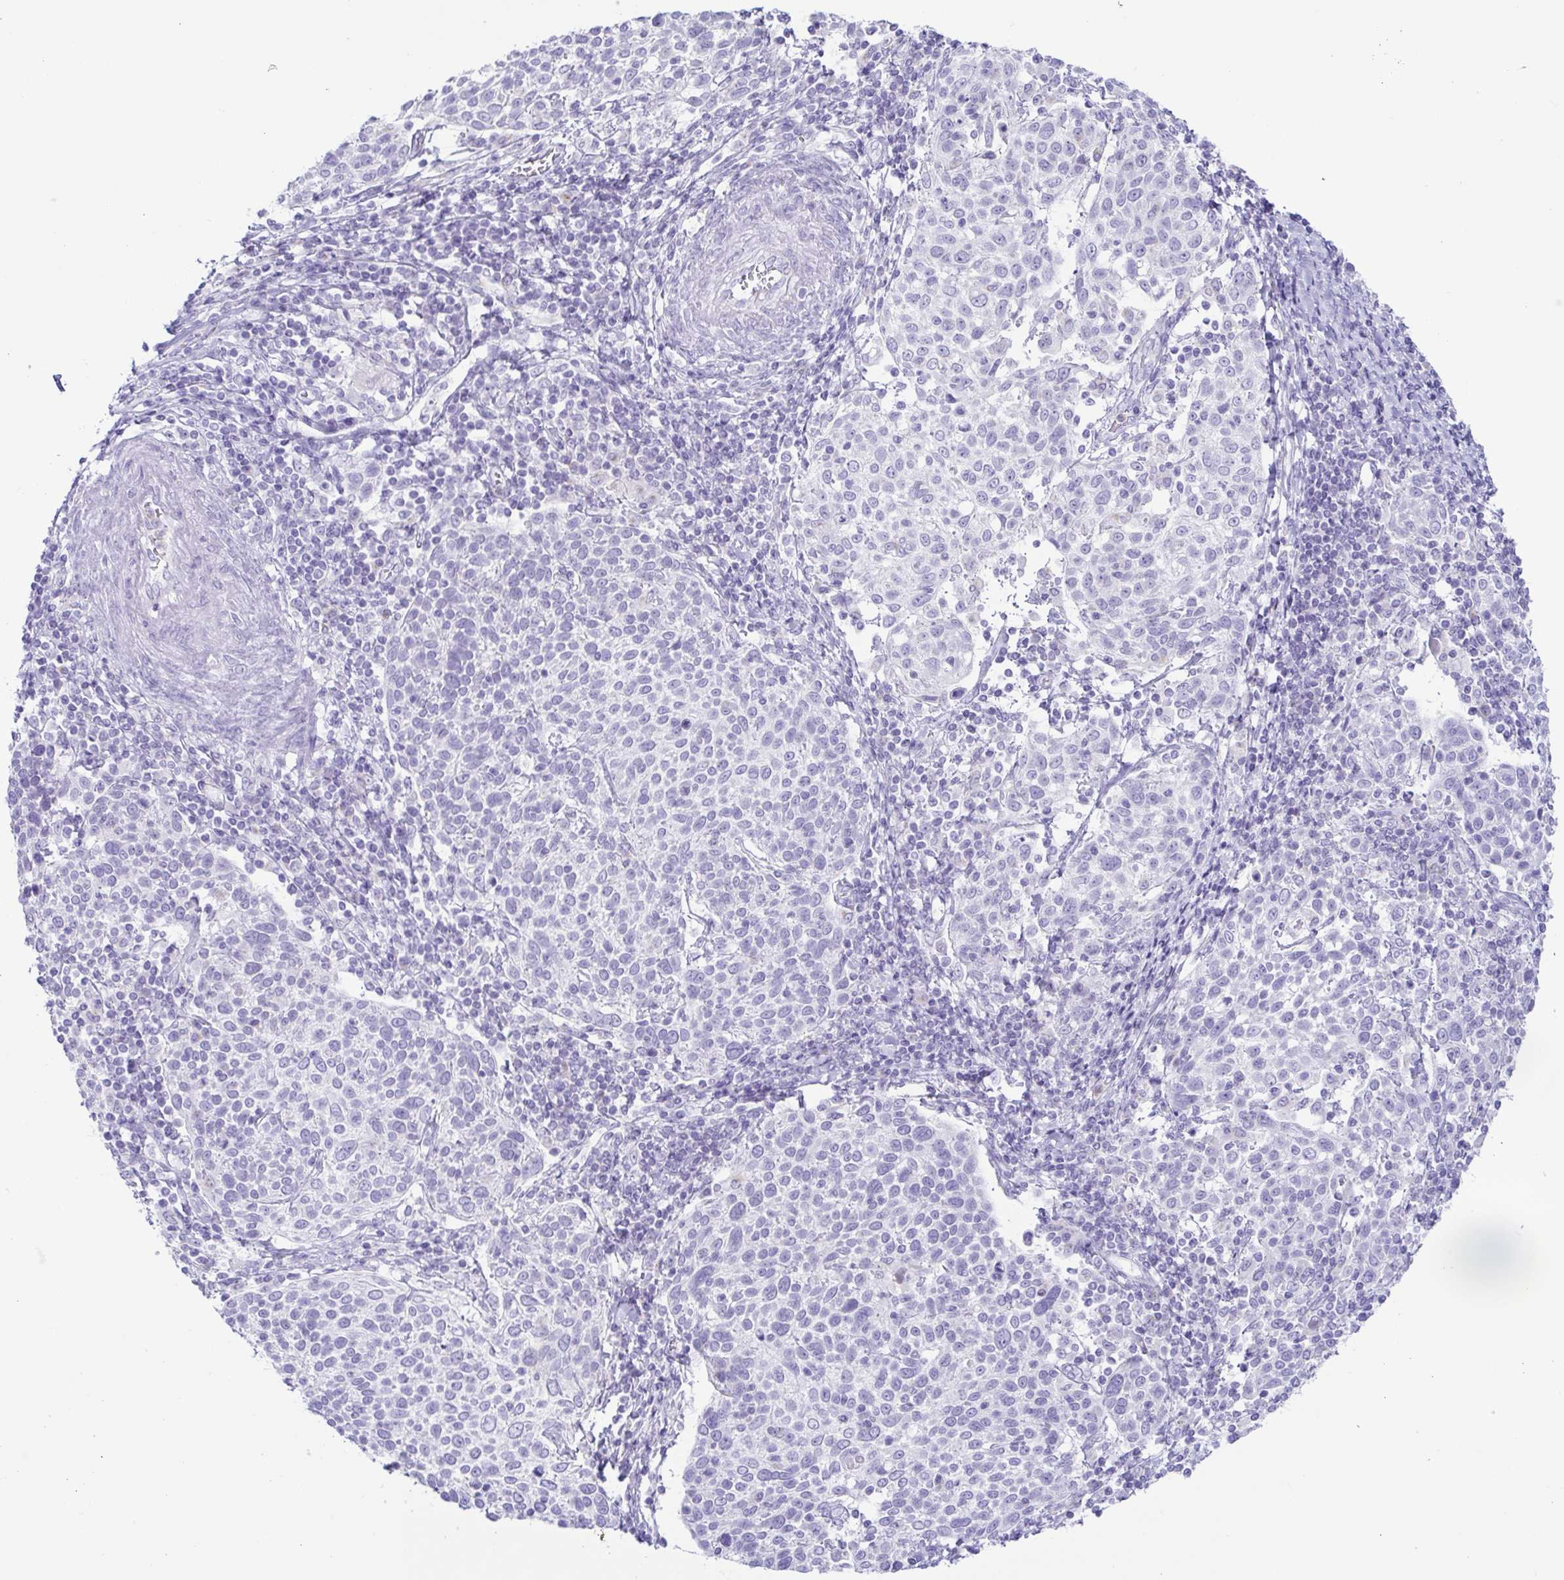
{"staining": {"intensity": "negative", "quantity": "none", "location": "none"}, "tissue": "cervical cancer", "cell_type": "Tumor cells", "image_type": "cancer", "snomed": [{"axis": "morphology", "description": "Squamous cell carcinoma, NOS"}, {"axis": "topography", "description": "Cervix"}], "caption": "Human cervical squamous cell carcinoma stained for a protein using immunohistochemistry (IHC) displays no expression in tumor cells.", "gene": "AZU1", "patient": {"sex": "female", "age": 61}}